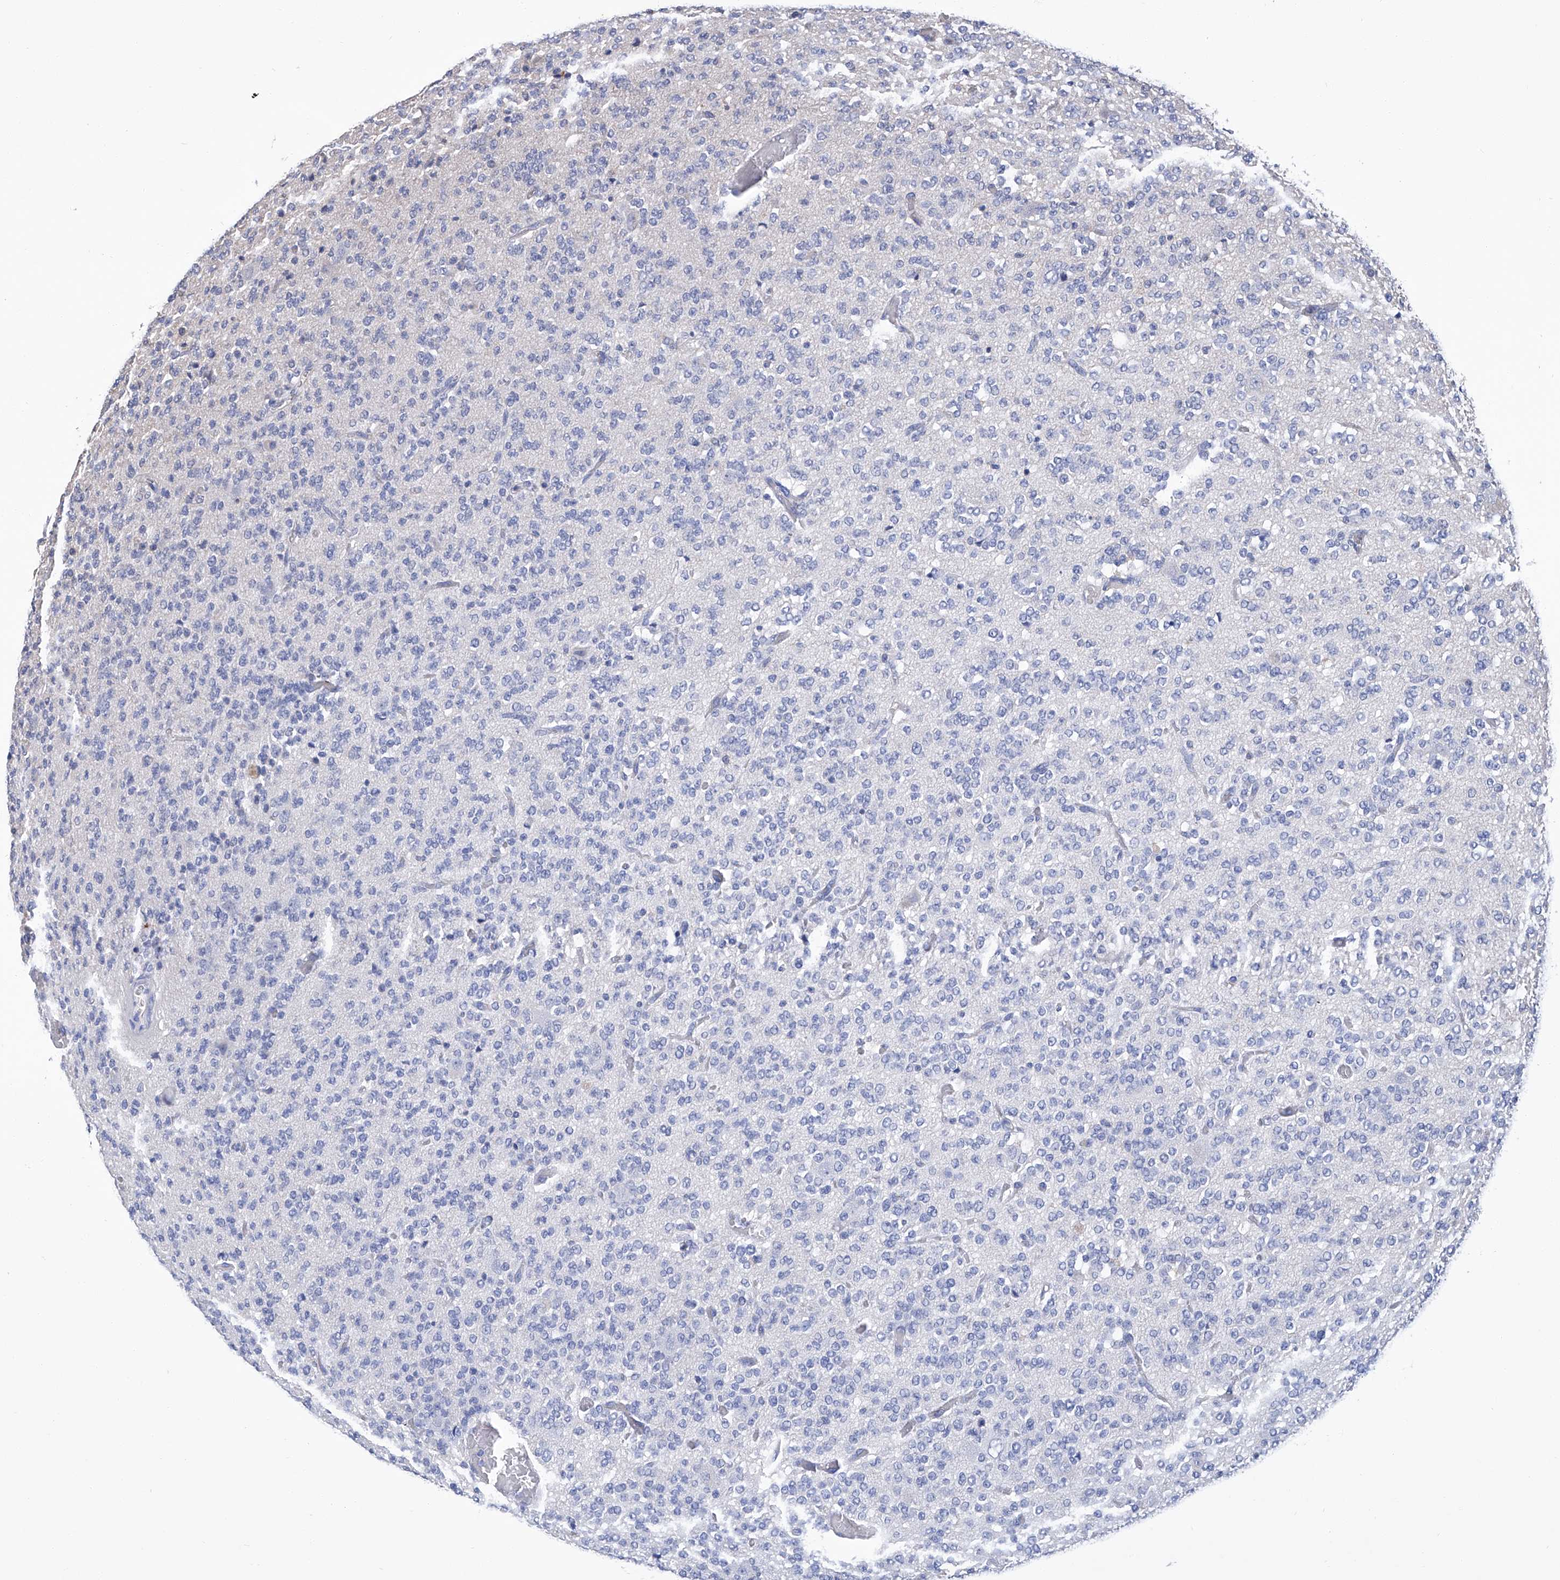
{"staining": {"intensity": "negative", "quantity": "none", "location": "none"}, "tissue": "glioma", "cell_type": "Tumor cells", "image_type": "cancer", "snomed": [{"axis": "morphology", "description": "Glioma, malignant, Low grade"}, {"axis": "topography", "description": "Brain"}], "caption": "Glioma stained for a protein using immunohistochemistry (IHC) exhibits no expression tumor cells.", "gene": "GPT", "patient": {"sex": "male", "age": 38}}